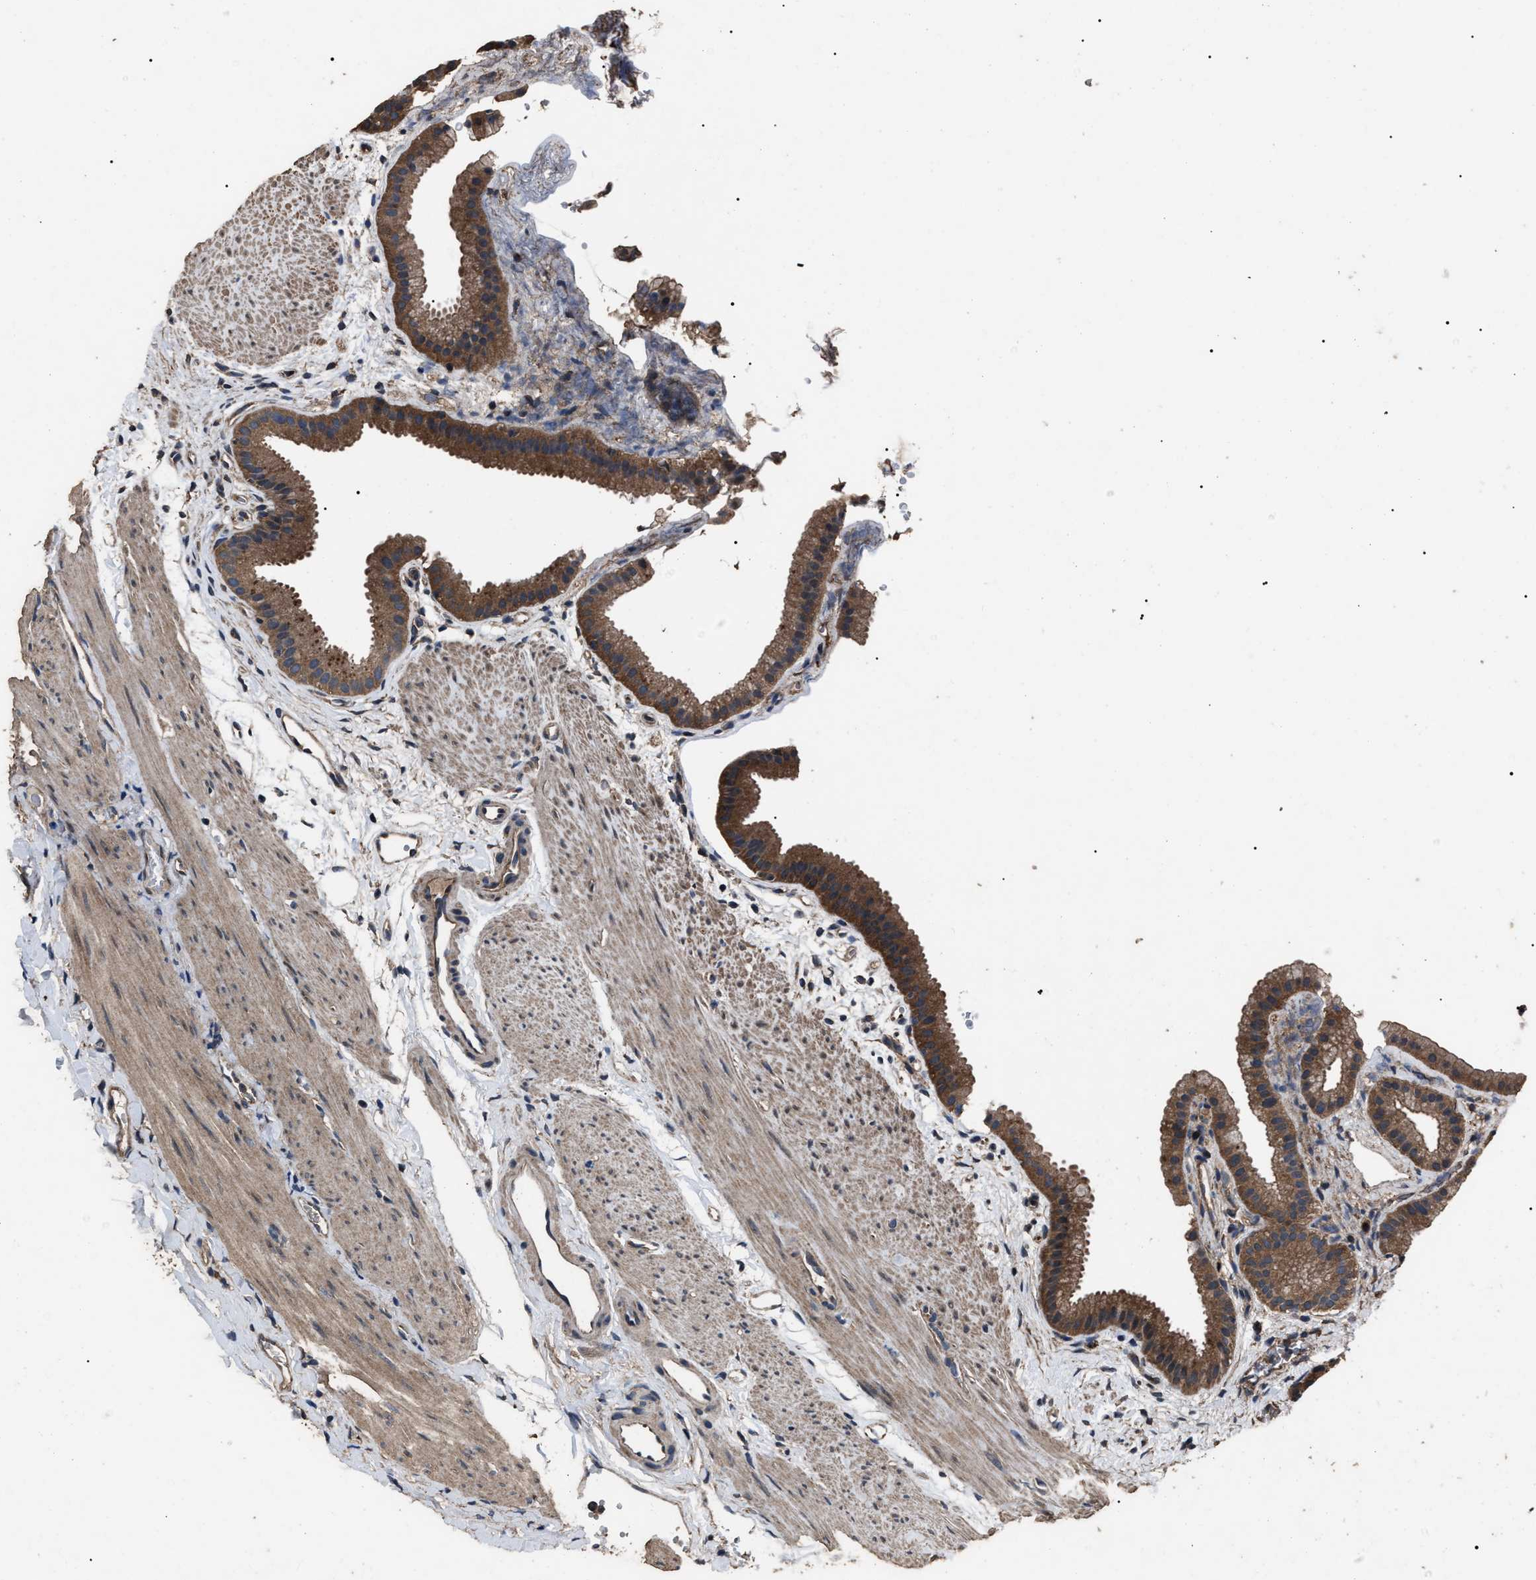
{"staining": {"intensity": "moderate", "quantity": ">75%", "location": "cytoplasmic/membranous"}, "tissue": "gallbladder", "cell_type": "Glandular cells", "image_type": "normal", "snomed": [{"axis": "morphology", "description": "Normal tissue, NOS"}, {"axis": "topography", "description": "Gallbladder"}], "caption": "IHC histopathology image of benign gallbladder: gallbladder stained using immunohistochemistry displays medium levels of moderate protein expression localized specifically in the cytoplasmic/membranous of glandular cells, appearing as a cytoplasmic/membranous brown color.", "gene": "RNF216", "patient": {"sex": "female", "age": 64}}